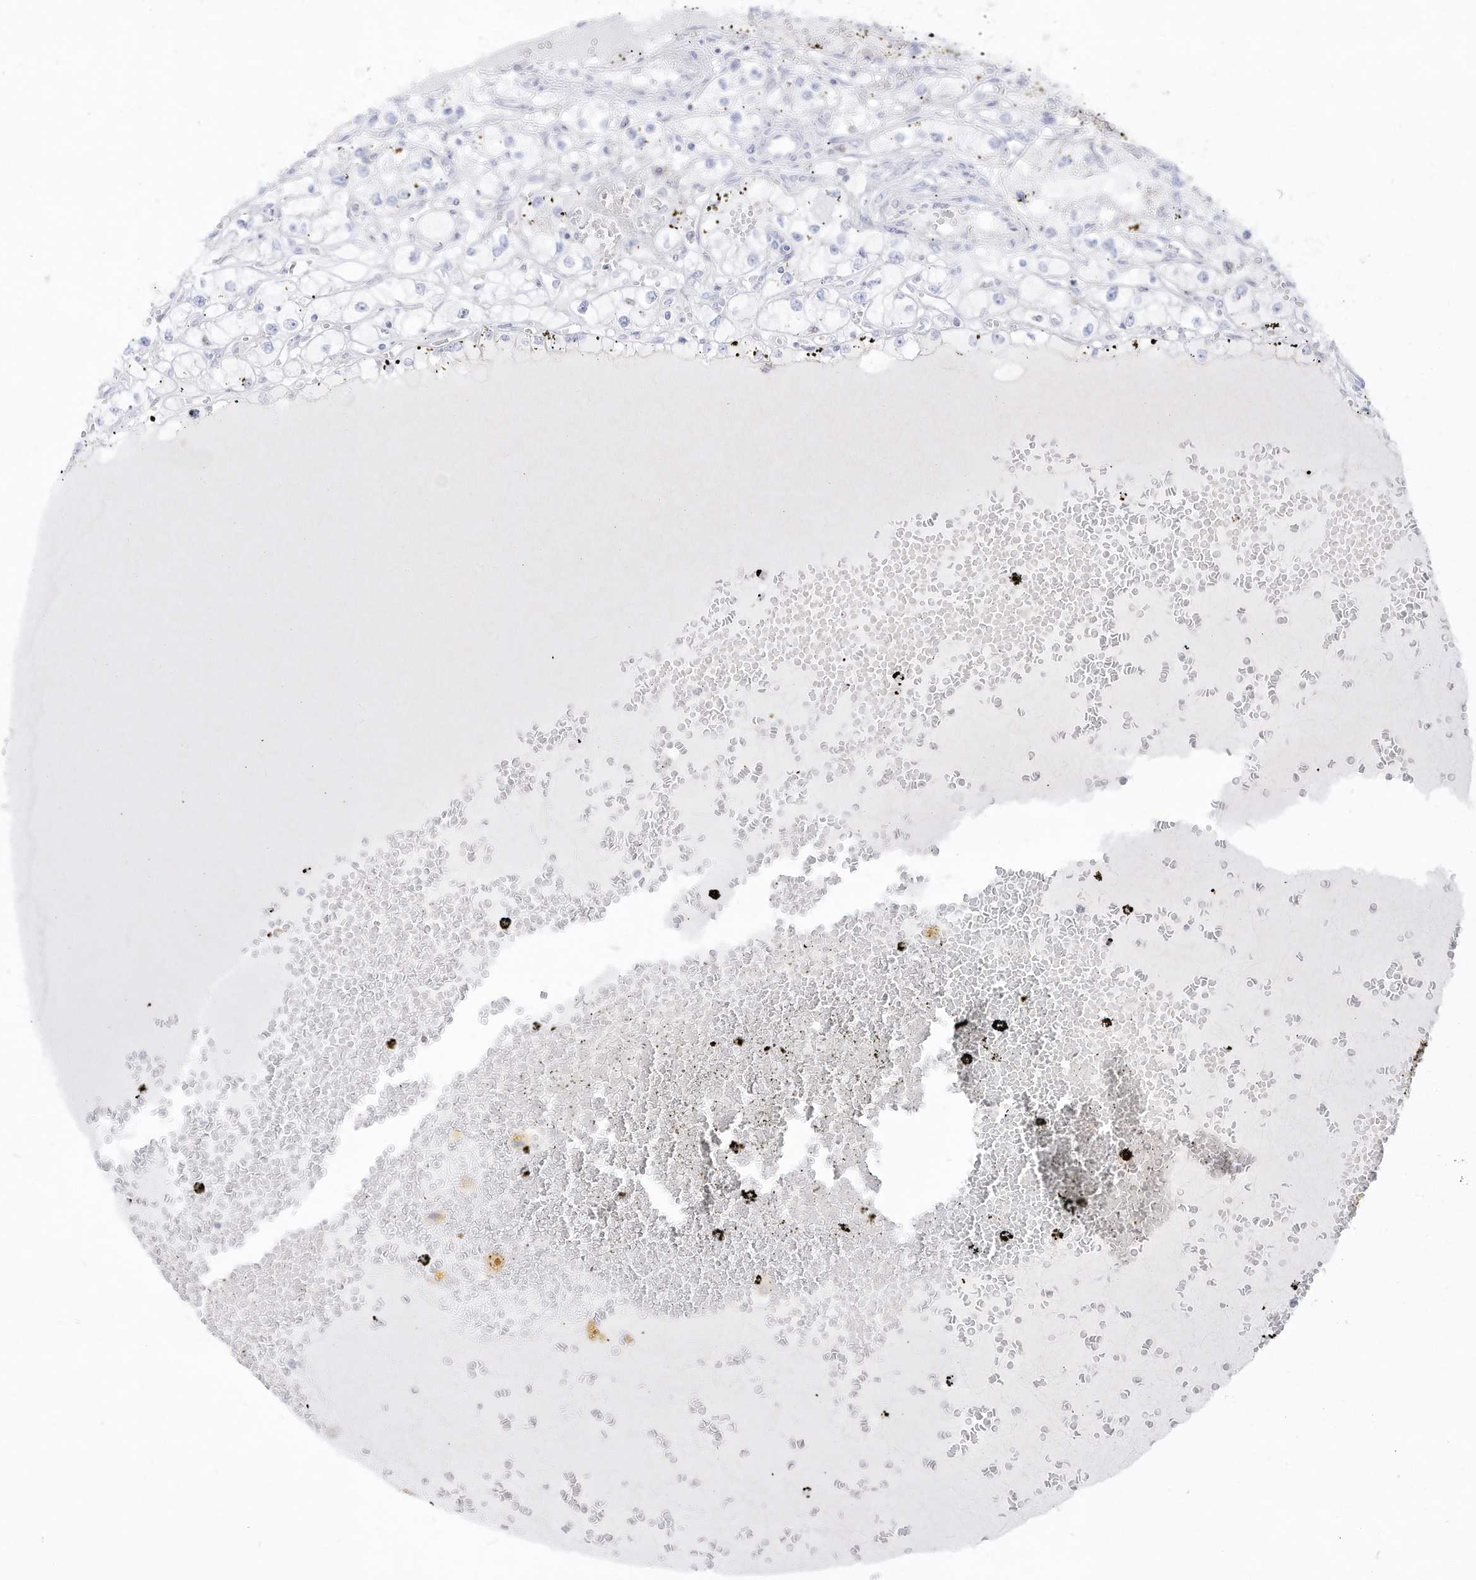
{"staining": {"intensity": "negative", "quantity": "none", "location": "none"}, "tissue": "renal cancer", "cell_type": "Tumor cells", "image_type": "cancer", "snomed": [{"axis": "morphology", "description": "Adenocarcinoma, NOS"}, {"axis": "topography", "description": "Kidney"}], "caption": "High power microscopy image of an IHC micrograph of renal cancer, revealing no significant expression in tumor cells. (DAB IHC visualized using brightfield microscopy, high magnification).", "gene": "DMKN", "patient": {"sex": "male", "age": 56}}